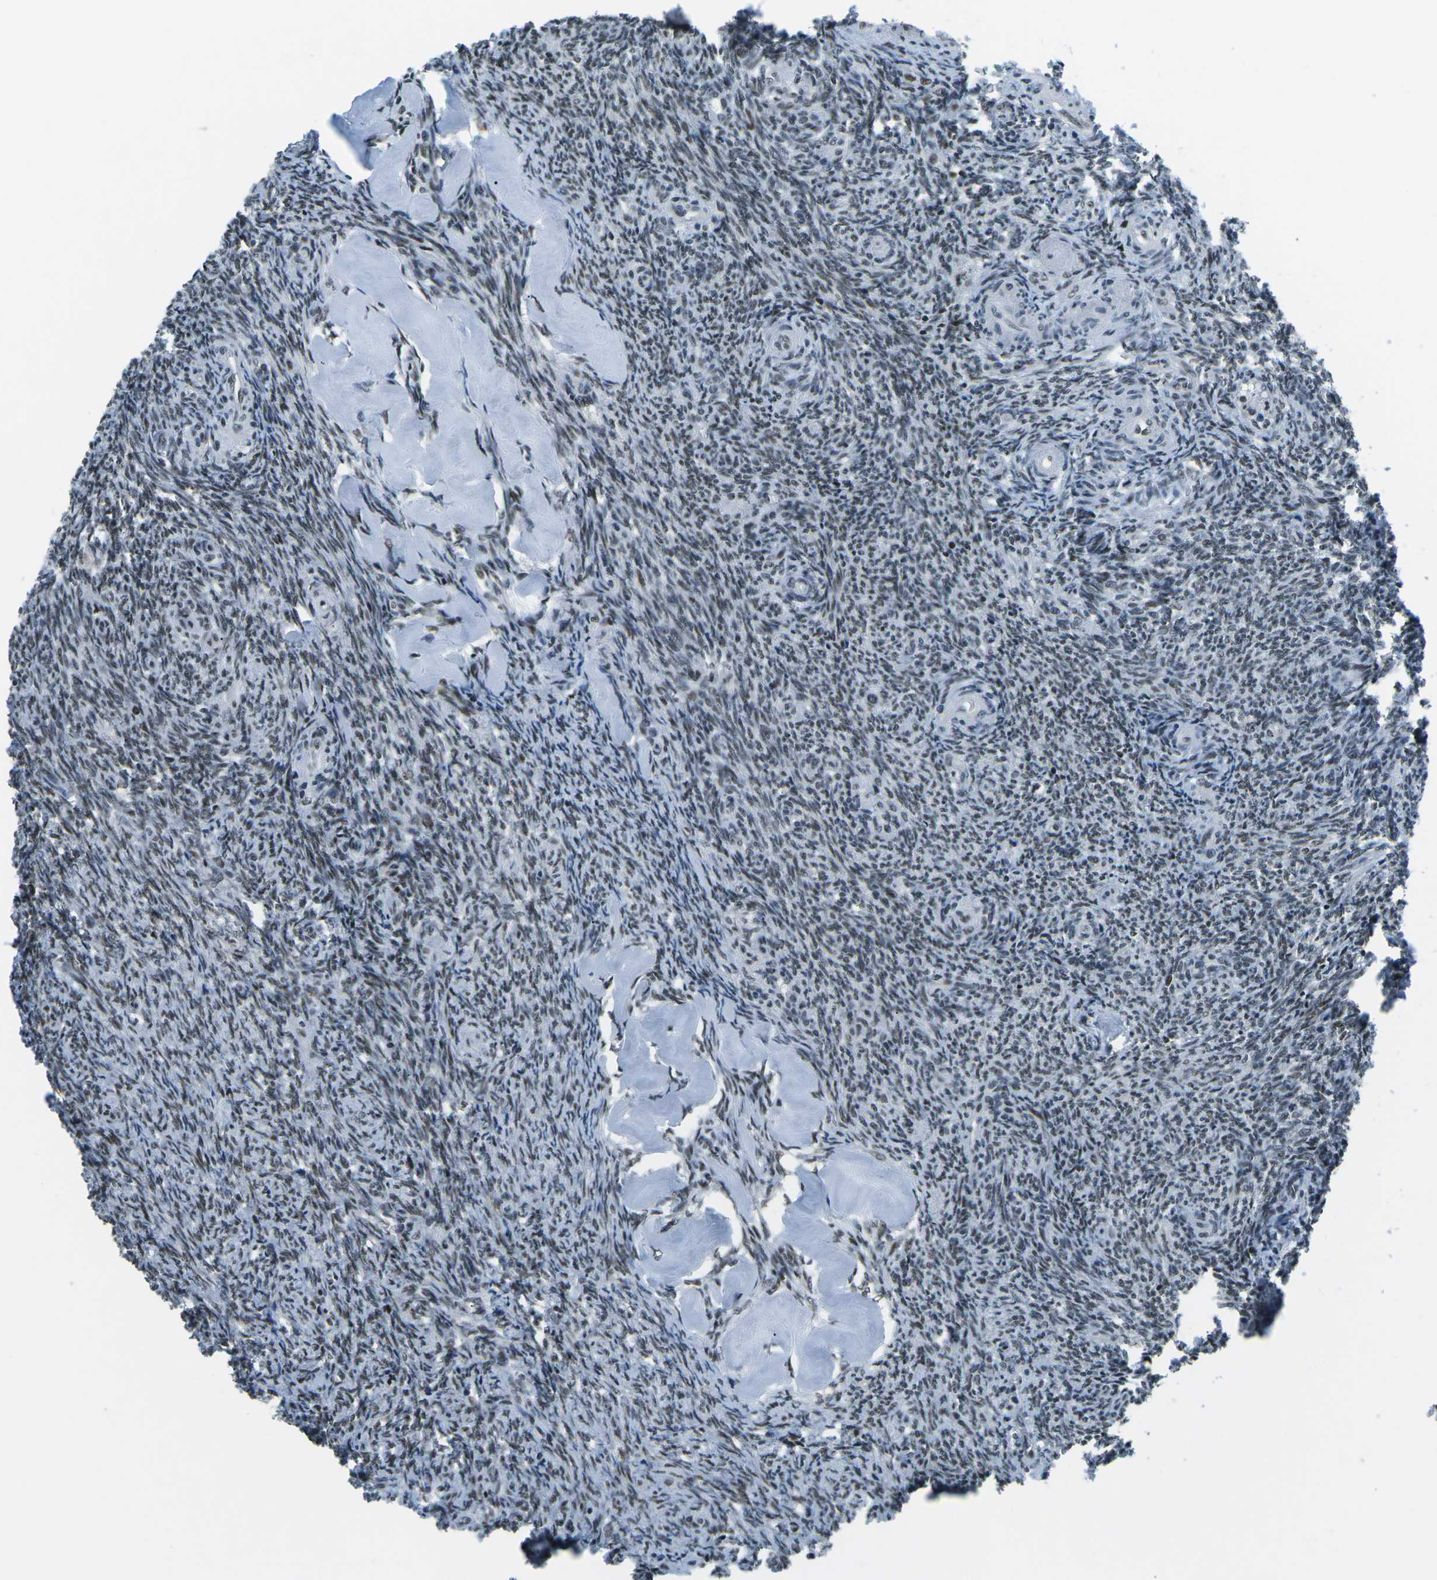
{"staining": {"intensity": "moderate", "quantity": ">75%", "location": "nuclear"}, "tissue": "ovary", "cell_type": "Follicle cells", "image_type": "normal", "snomed": [{"axis": "morphology", "description": "Normal tissue, NOS"}, {"axis": "topography", "description": "Ovary"}], "caption": "IHC micrograph of benign ovary: ovary stained using immunohistochemistry (IHC) reveals medium levels of moderate protein expression localized specifically in the nuclear of follicle cells, appearing as a nuclear brown color.", "gene": "RBL2", "patient": {"sex": "female", "age": 41}}